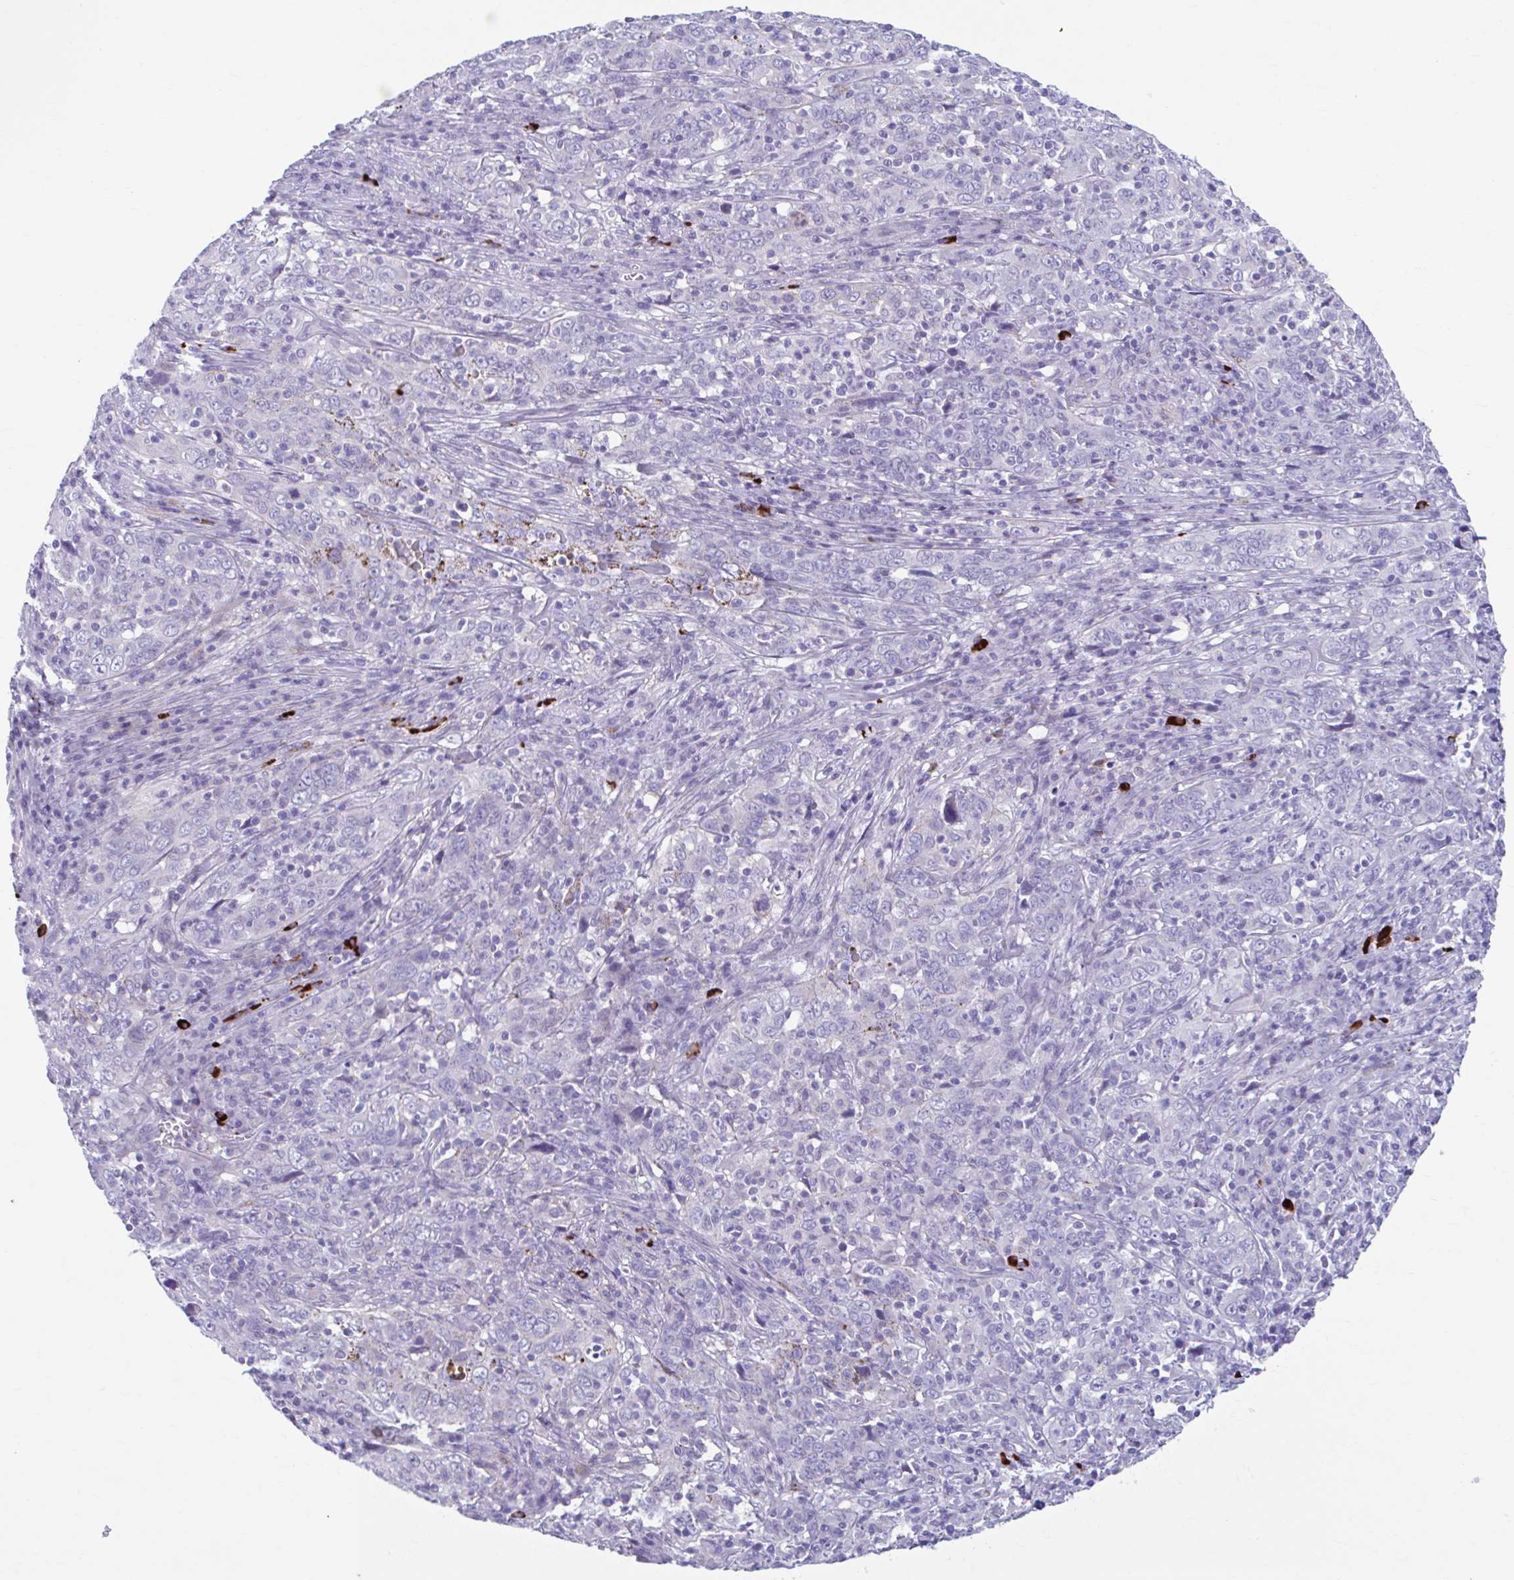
{"staining": {"intensity": "moderate", "quantity": "<25%", "location": "cytoplasmic/membranous"}, "tissue": "cervical cancer", "cell_type": "Tumor cells", "image_type": "cancer", "snomed": [{"axis": "morphology", "description": "Squamous cell carcinoma, NOS"}, {"axis": "topography", "description": "Cervix"}], "caption": "Protein positivity by immunohistochemistry (IHC) demonstrates moderate cytoplasmic/membranous positivity in about <25% of tumor cells in squamous cell carcinoma (cervical). Nuclei are stained in blue.", "gene": "C12orf71", "patient": {"sex": "female", "age": 46}}